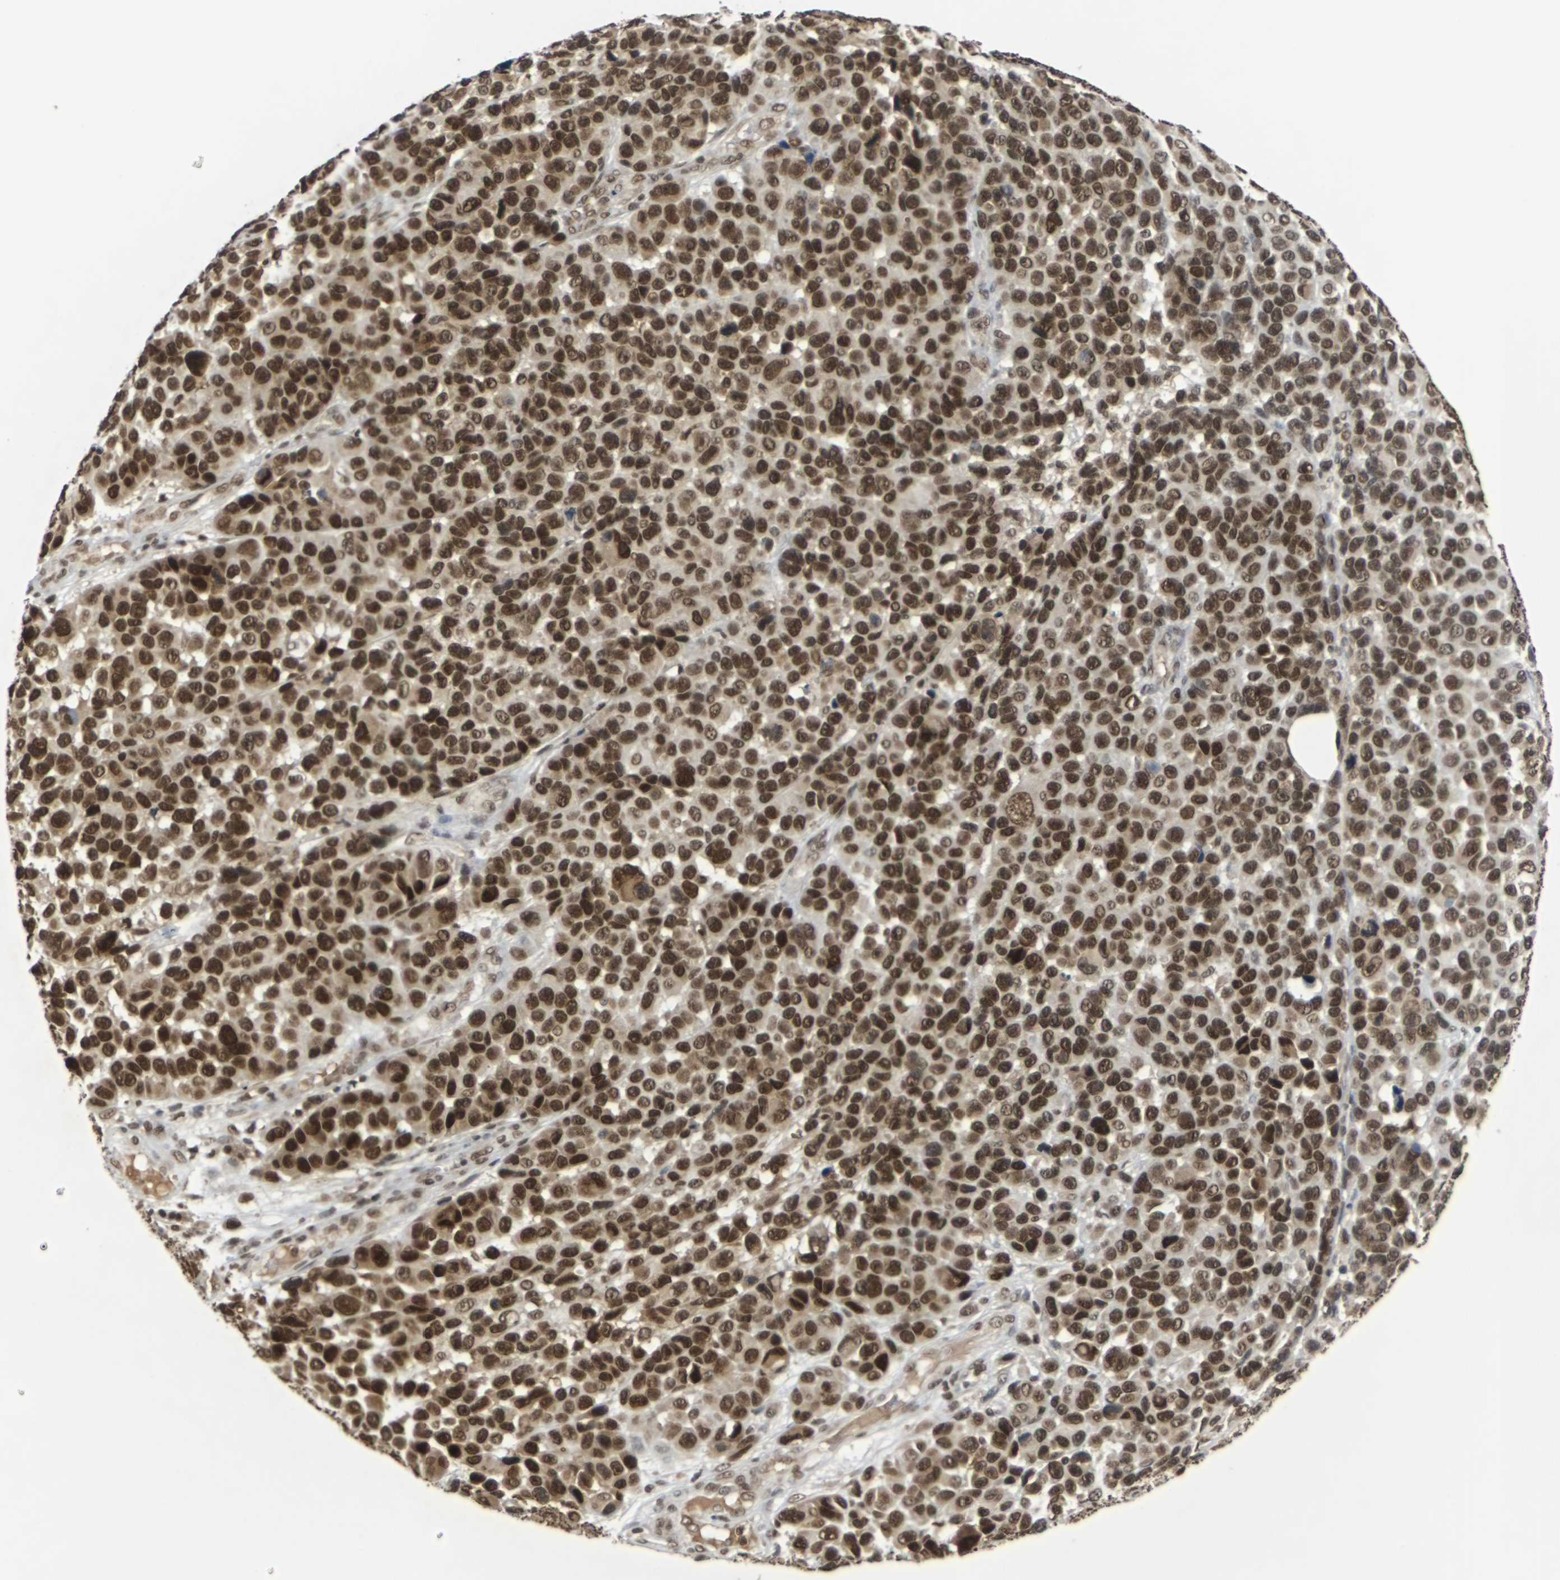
{"staining": {"intensity": "strong", "quantity": ">75%", "location": "cytoplasmic/membranous,nuclear"}, "tissue": "melanoma", "cell_type": "Tumor cells", "image_type": "cancer", "snomed": [{"axis": "morphology", "description": "Malignant melanoma, NOS"}, {"axis": "topography", "description": "Skin"}], "caption": "Immunohistochemical staining of human melanoma exhibits strong cytoplasmic/membranous and nuclear protein positivity in about >75% of tumor cells.", "gene": "NELFA", "patient": {"sex": "male", "age": 53}}